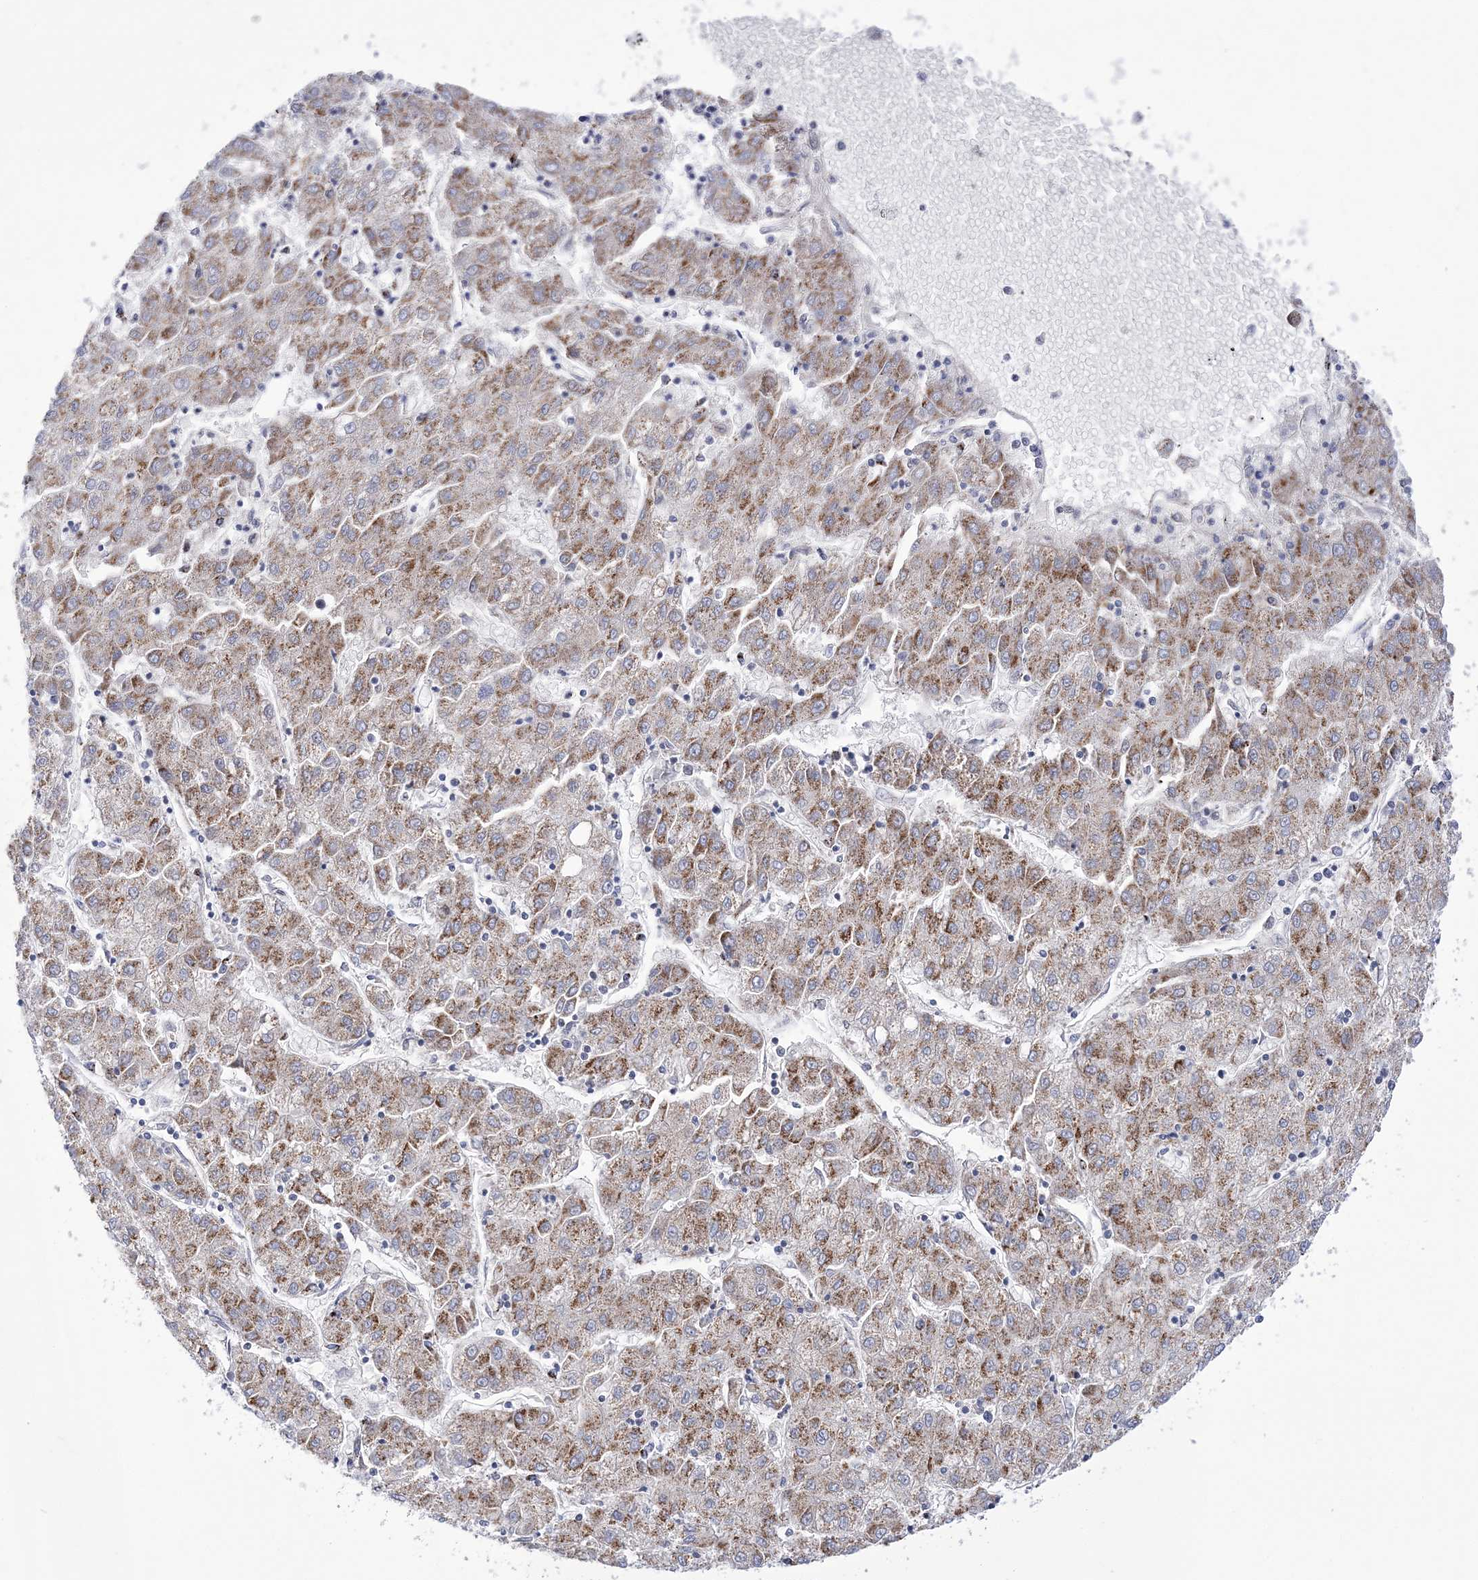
{"staining": {"intensity": "moderate", "quantity": "25%-75%", "location": "cytoplasmic/membranous"}, "tissue": "liver cancer", "cell_type": "Tumor cells", "image_type": "cancer", "snomed": [{"axis": "morphology", "description": "Carcinoma, Hepatocellular, NOS"}, {"axis": "topography", "description": "Liver"}], "caption": "Tumor cells demonstrate moderate cytoplasmic/membranous staining in about 25%-75% of cells in hepatocellular carcinoma (liver). (DAB = brown stain, brightfield microscopy at high magnification).", "gene": "COPB2", "patient": {"sex": "male", "age": 72}}